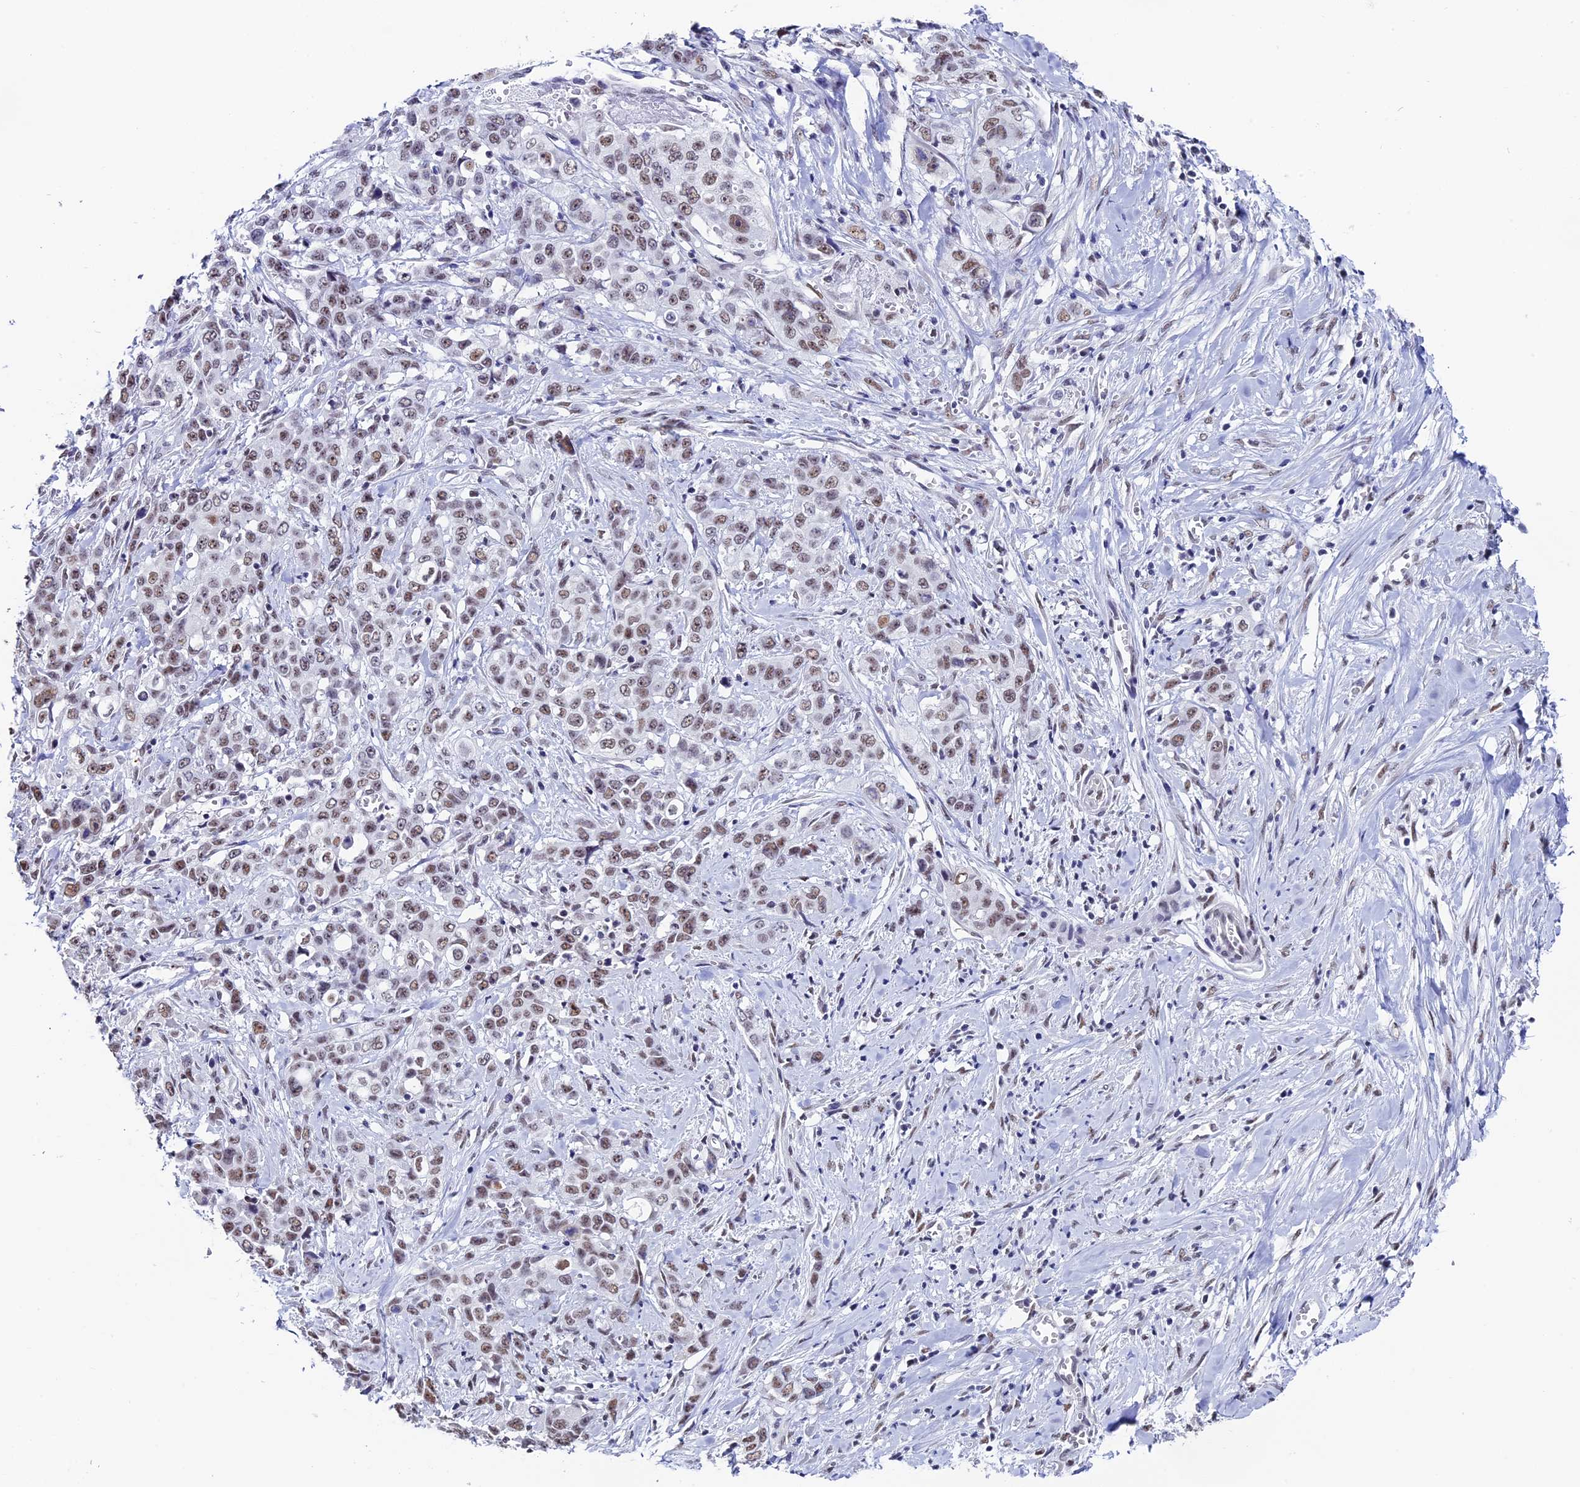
{"staining": {"intensity": "moderate", "quantity": ">75%", "location": "nuclear"}, "tissue": "stomach cancer", "cell_type": "Tumor cells", "image_type": "cancer", "snomed": [{"axis": "morphology", "description": "Adenocarcinoma, NOS"}, {"axis": "topography", "description": "Stomach, upper"}], "caption": "DAB immunohistochemical staining of adenocarcinoma (stomach) exhibits moderate nuclear protein expression in approximately >75% of tumor cells. (DAB IHC with brightfield microscopy, high magnification).", "gene": "CD2BP2", "patient": {"sex": "male", "age": 62}}